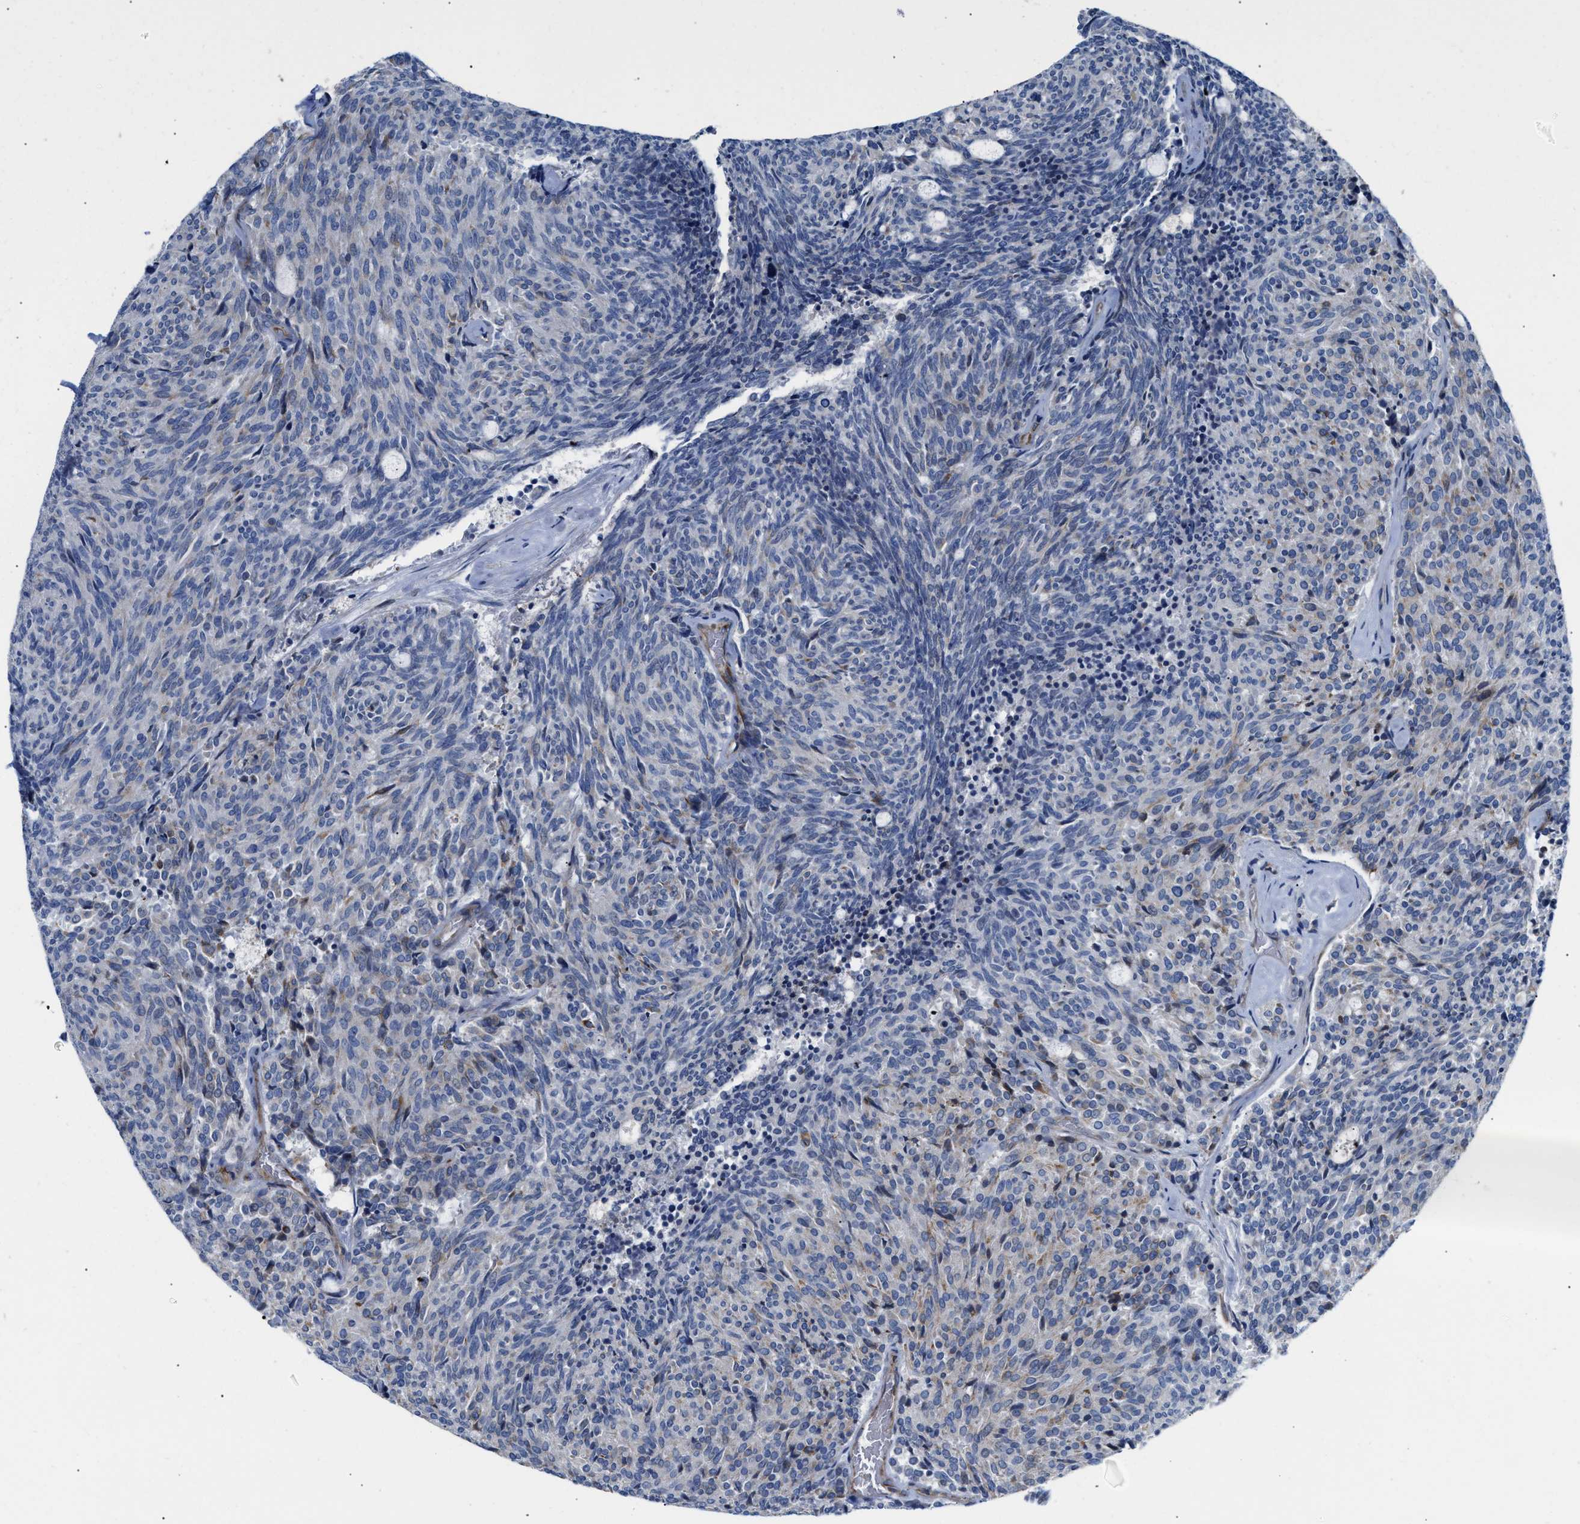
{"staining": {"intensity": "negative", "quantity": "none", "location": "none"}, "tissue": "carcinoid", "cell_type": "Tumor cells", "image_type": "cancer", "snomed": [{"axis": "morphology", "description": "Carcinoid, malignant, NOS"}, {"axis": "topography", "description": "Pancreas"}], "caption": "This is an immunohistochemistry (IHC) histopathology image of human carcinoid. There is no expression in tumor cells.", "gene": "TFPI", "patient": {"sex": "female", "age": 54}}